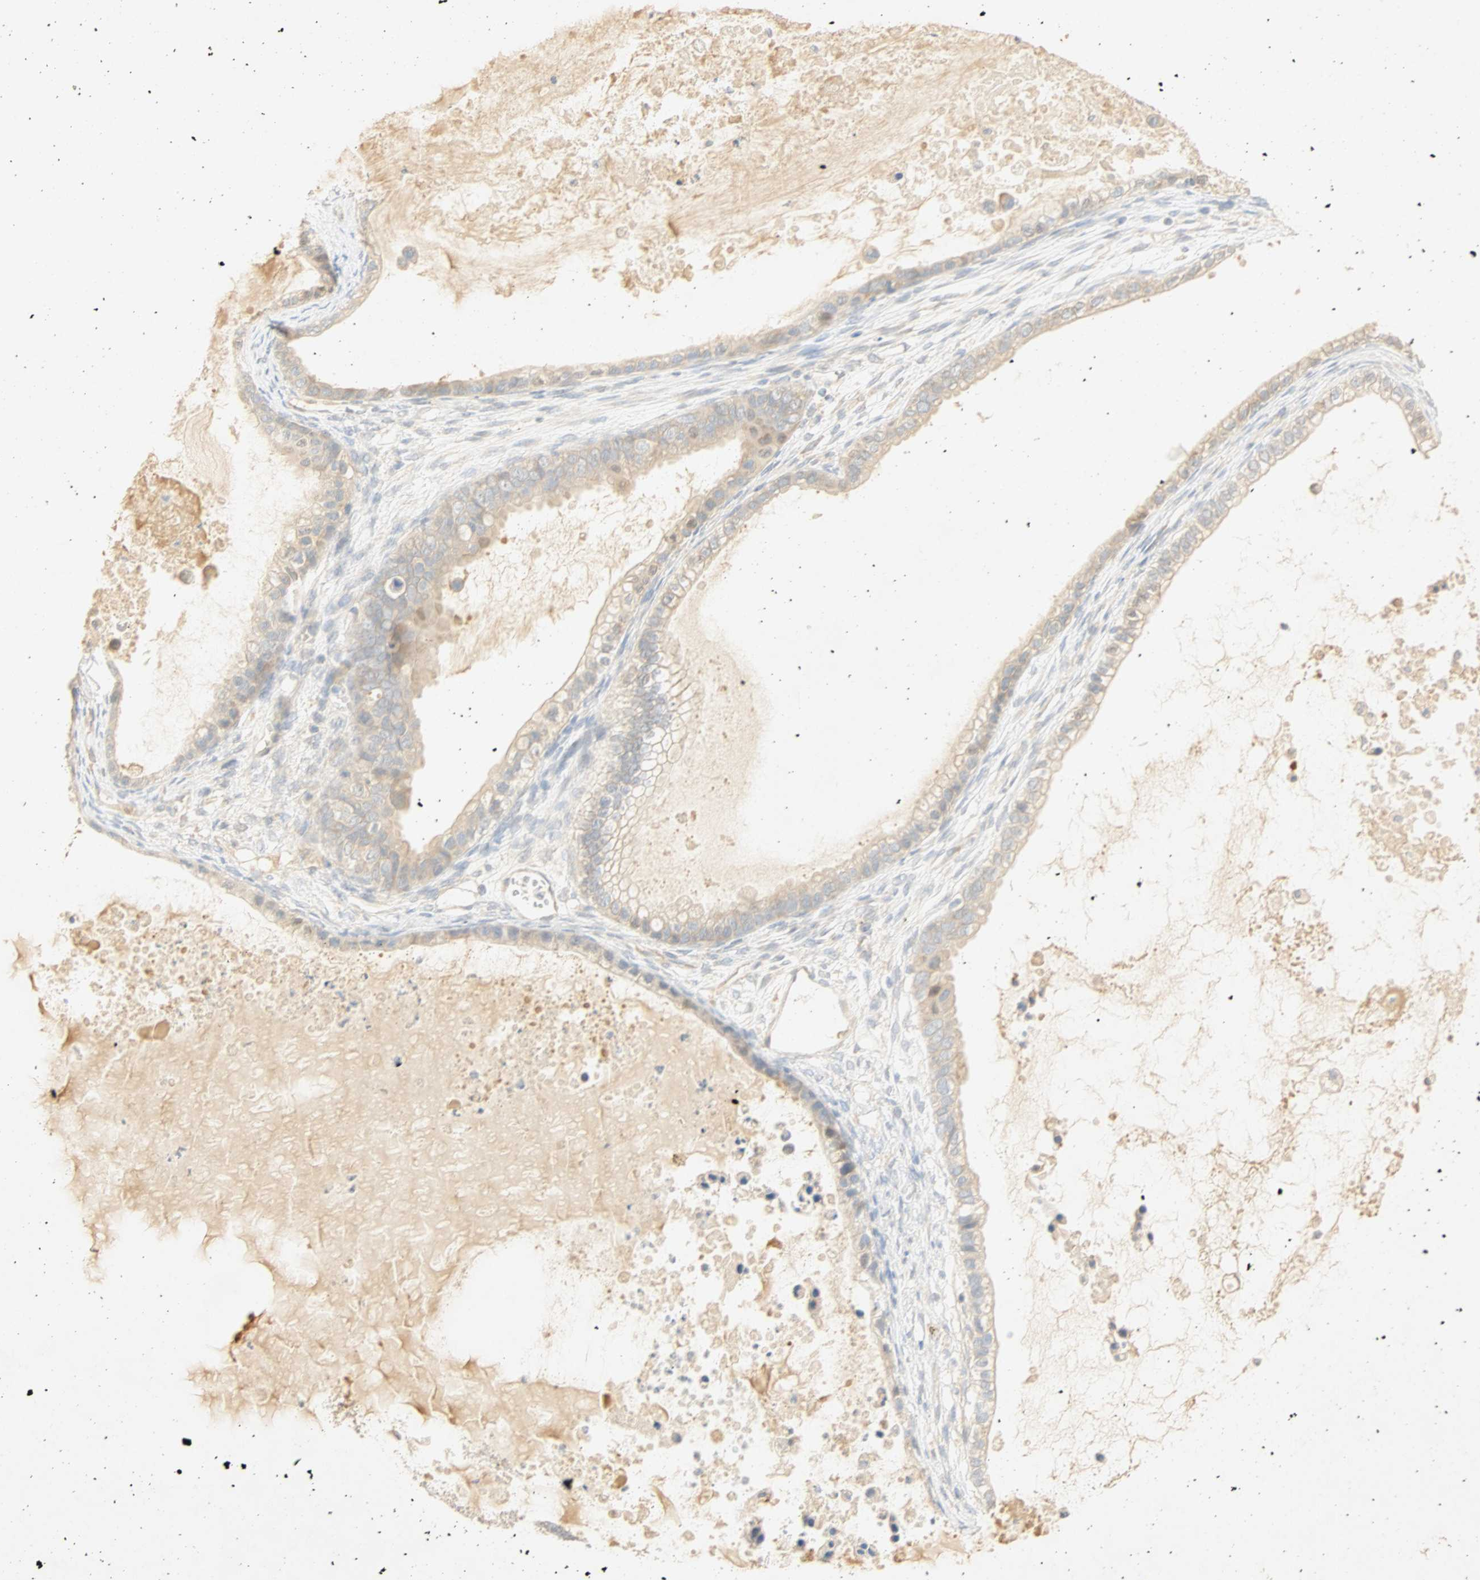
{"staining": {"intensity": "weak", "quantity": "25%-75%", "location": "cytoplasmic/membranous"}, "tissue": "ovarian cancer", "cell_type": "Tumor cells", "image_type": "cancer", "snomed": [{"axis": "morphology", "description": "Cystadenocarcinoma, mucinous, NOS"}, {"axis": "topography", "description": "Ovary"}], "caption": "Tumor cells reveal low levels of weak cytoplasmic/membranous expression in about 25%-75% of cells in ovarian mucinous cystadenocarcinoma.", "gene": "SELENBP1", "patient": {"sex": "female", "age": 80}}